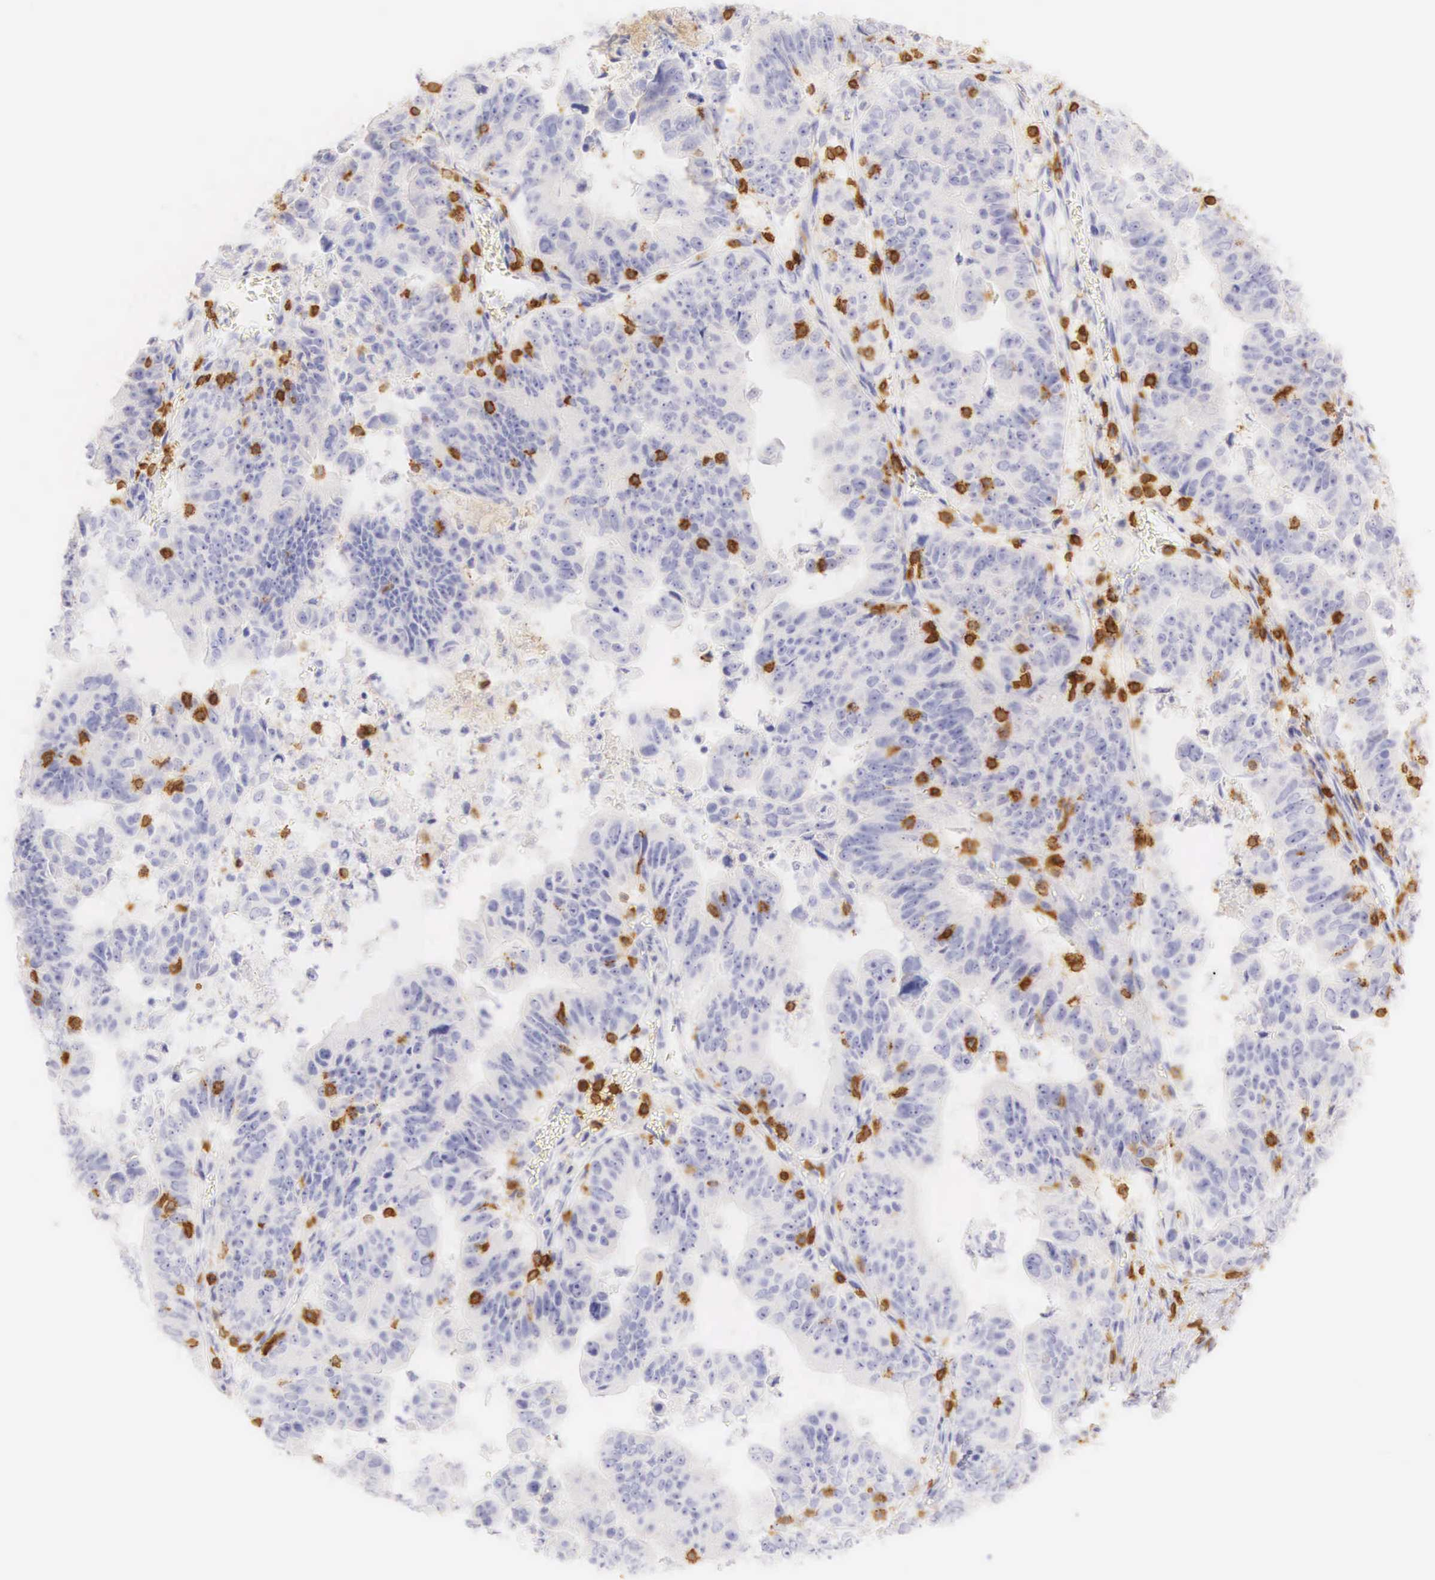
{"staining": {"intensity": "negative", "quantity": "none", "location": "none"}, "tissue": "stomach cancer", "cell_type": "Tumor cells", "image_type": "cancer", "snomed": [{"axis": "morphology", "description": "Adenocarcinoma, NOS"}, {"axis": "topography", "description": "Stomach, upper"}], "caption": "The photomicrograph demonstrates no staining of tumor cells in adenocarcinoma (stomach).", "gene": "CD3E", "patient": {"sex": "female", "age": 50}}